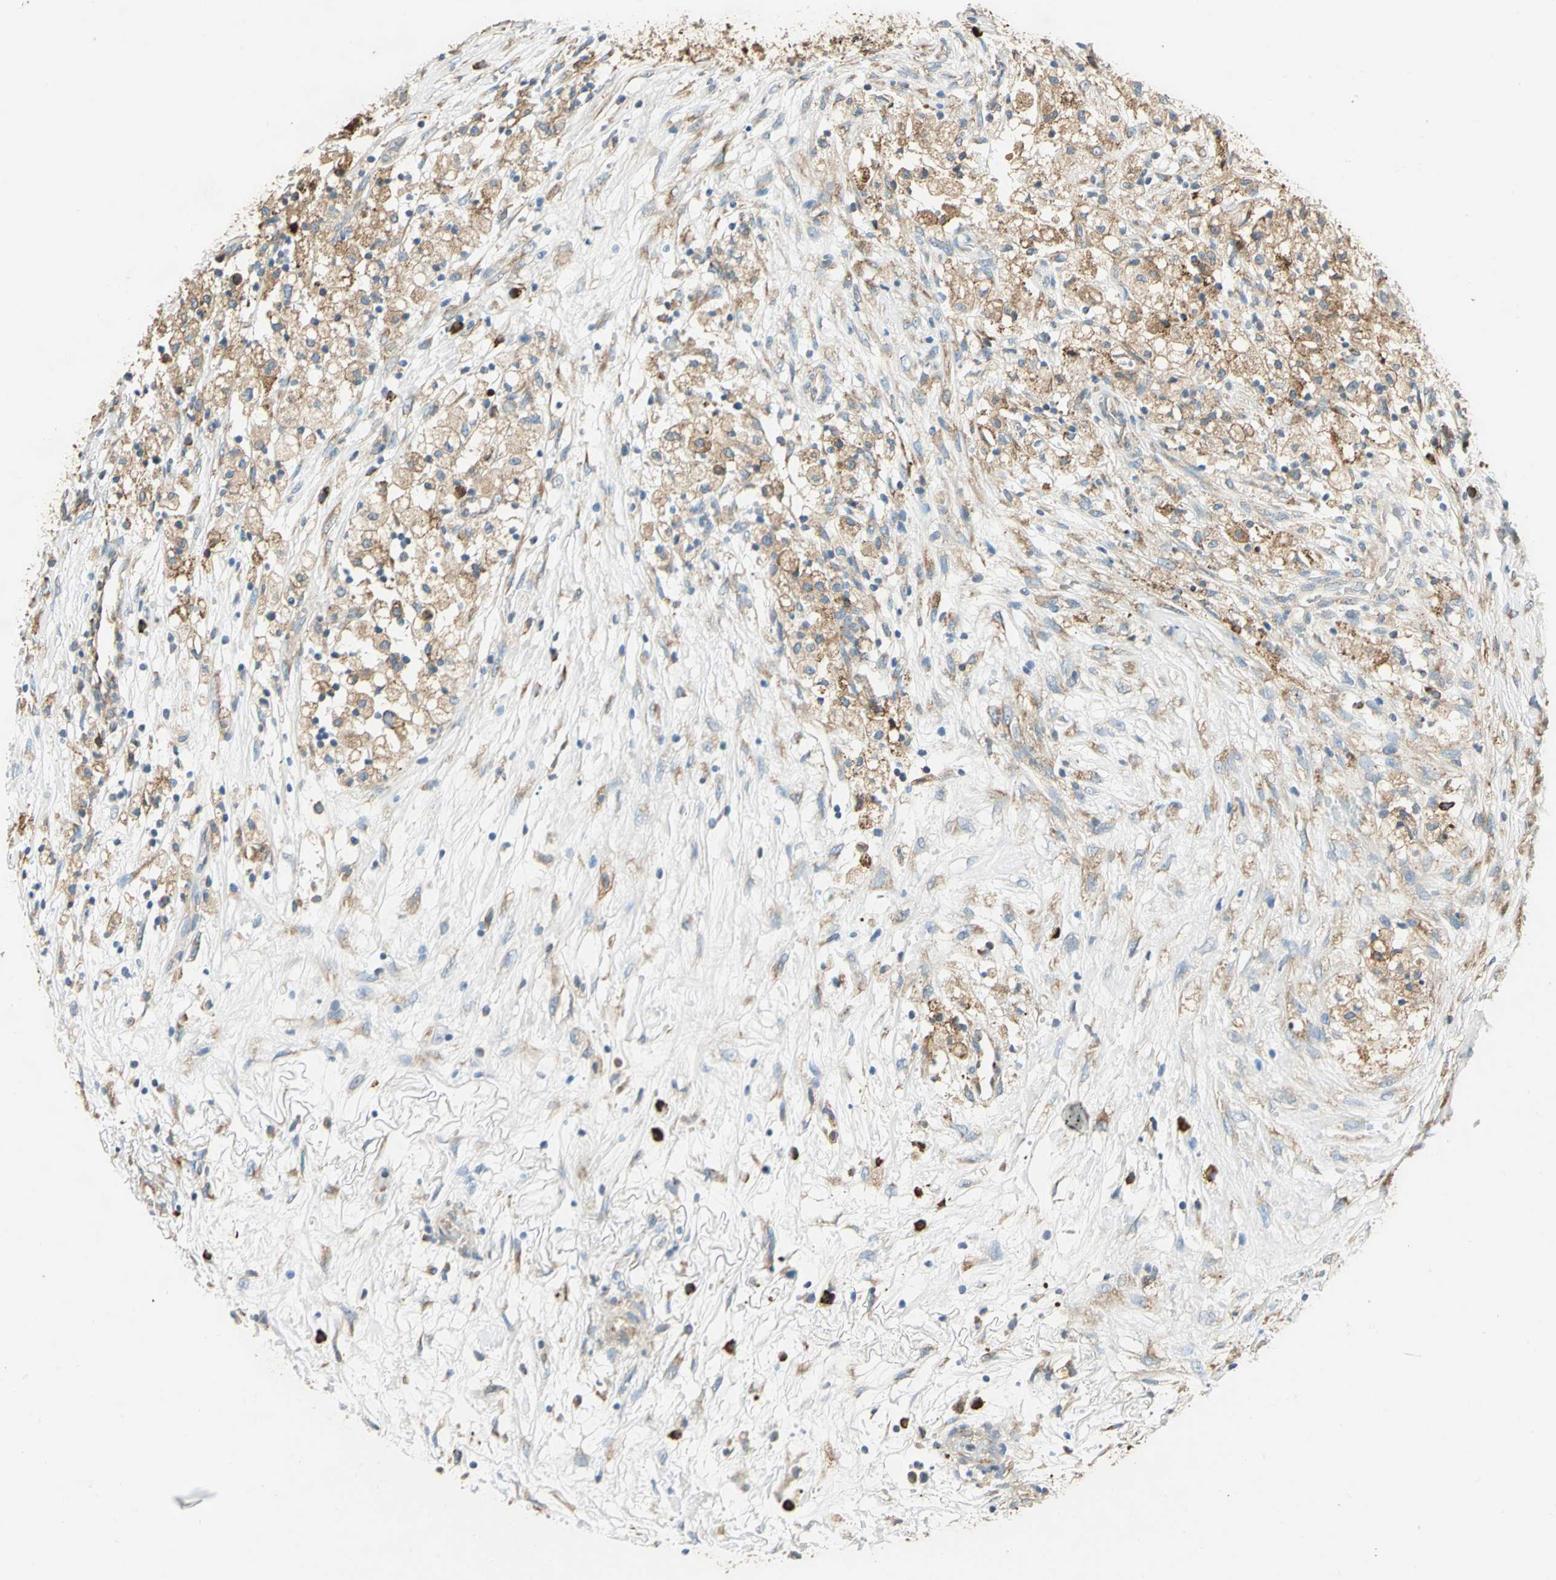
{"staining": {"intensity": "moderate", "quantity": ">75%", "location": "cytoplasmic/membranous"}, "tissue": "ovarian cancer", "cell_type": "Tumor cells", "image_type": "cancer", "snomed": [{"axis": "morphology", "description": "Carcinoma, endometroid"}, {"axis": "topography", "description": "Ovary"}], "caption": "Immunohistochemical staining of human endometroid carcinoma (ovarian) demonstrates moderate cytoplasmic/membranous protein expression in about >75% of tumor cells. (IHC, brightfield microscopy, high magnification).", "gene": "PDIA4", "patient": {"sex": "female", "age": 42}}